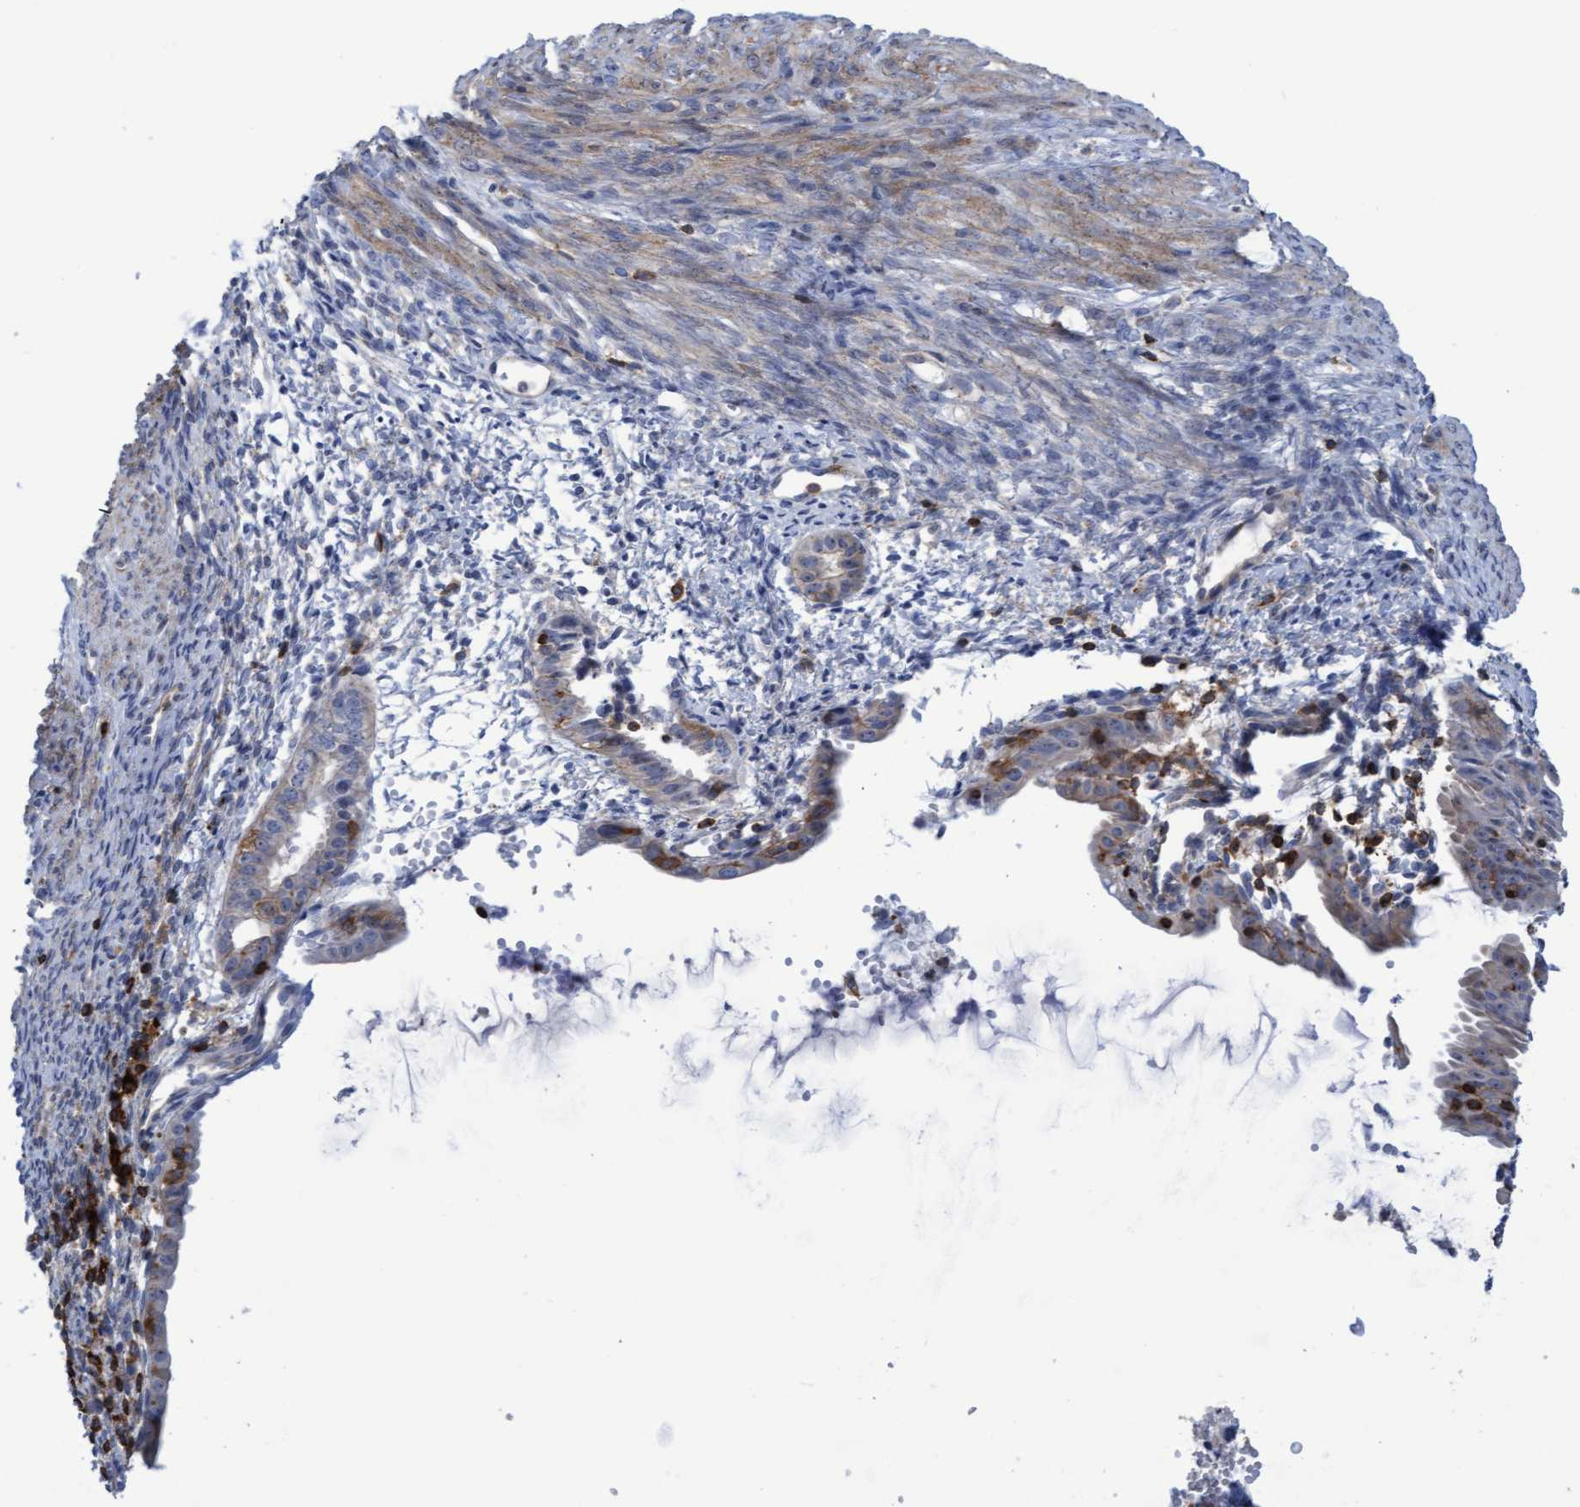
{"staining": {"intensity": "moderate", "quantity": "<25%", "location": "cytoplasmic/membranous"}, "tissue": "cervical cancer", "cell_type": "Tumor cells", "image_type": "cancer", "snomed": [{"axis": "morphology", "description": "Normal tissue, NOS"}, {"axis": "morphology", "description": "Adenocarcinoma, NOS"}, {"axis": "topography", "description": "Cervix"}, {"axis": "topography", "description": "Endometrium"}], "caption": "The image demonstrates immunohistochemical staining of cervical cancer (adenocarcinoma). There is moderate cytoplasmic/membranous positivity is identified in approximately <25% of tumor cells.", "gene": "FNBP1", "patient": {"sex": "female", "age": 86}}